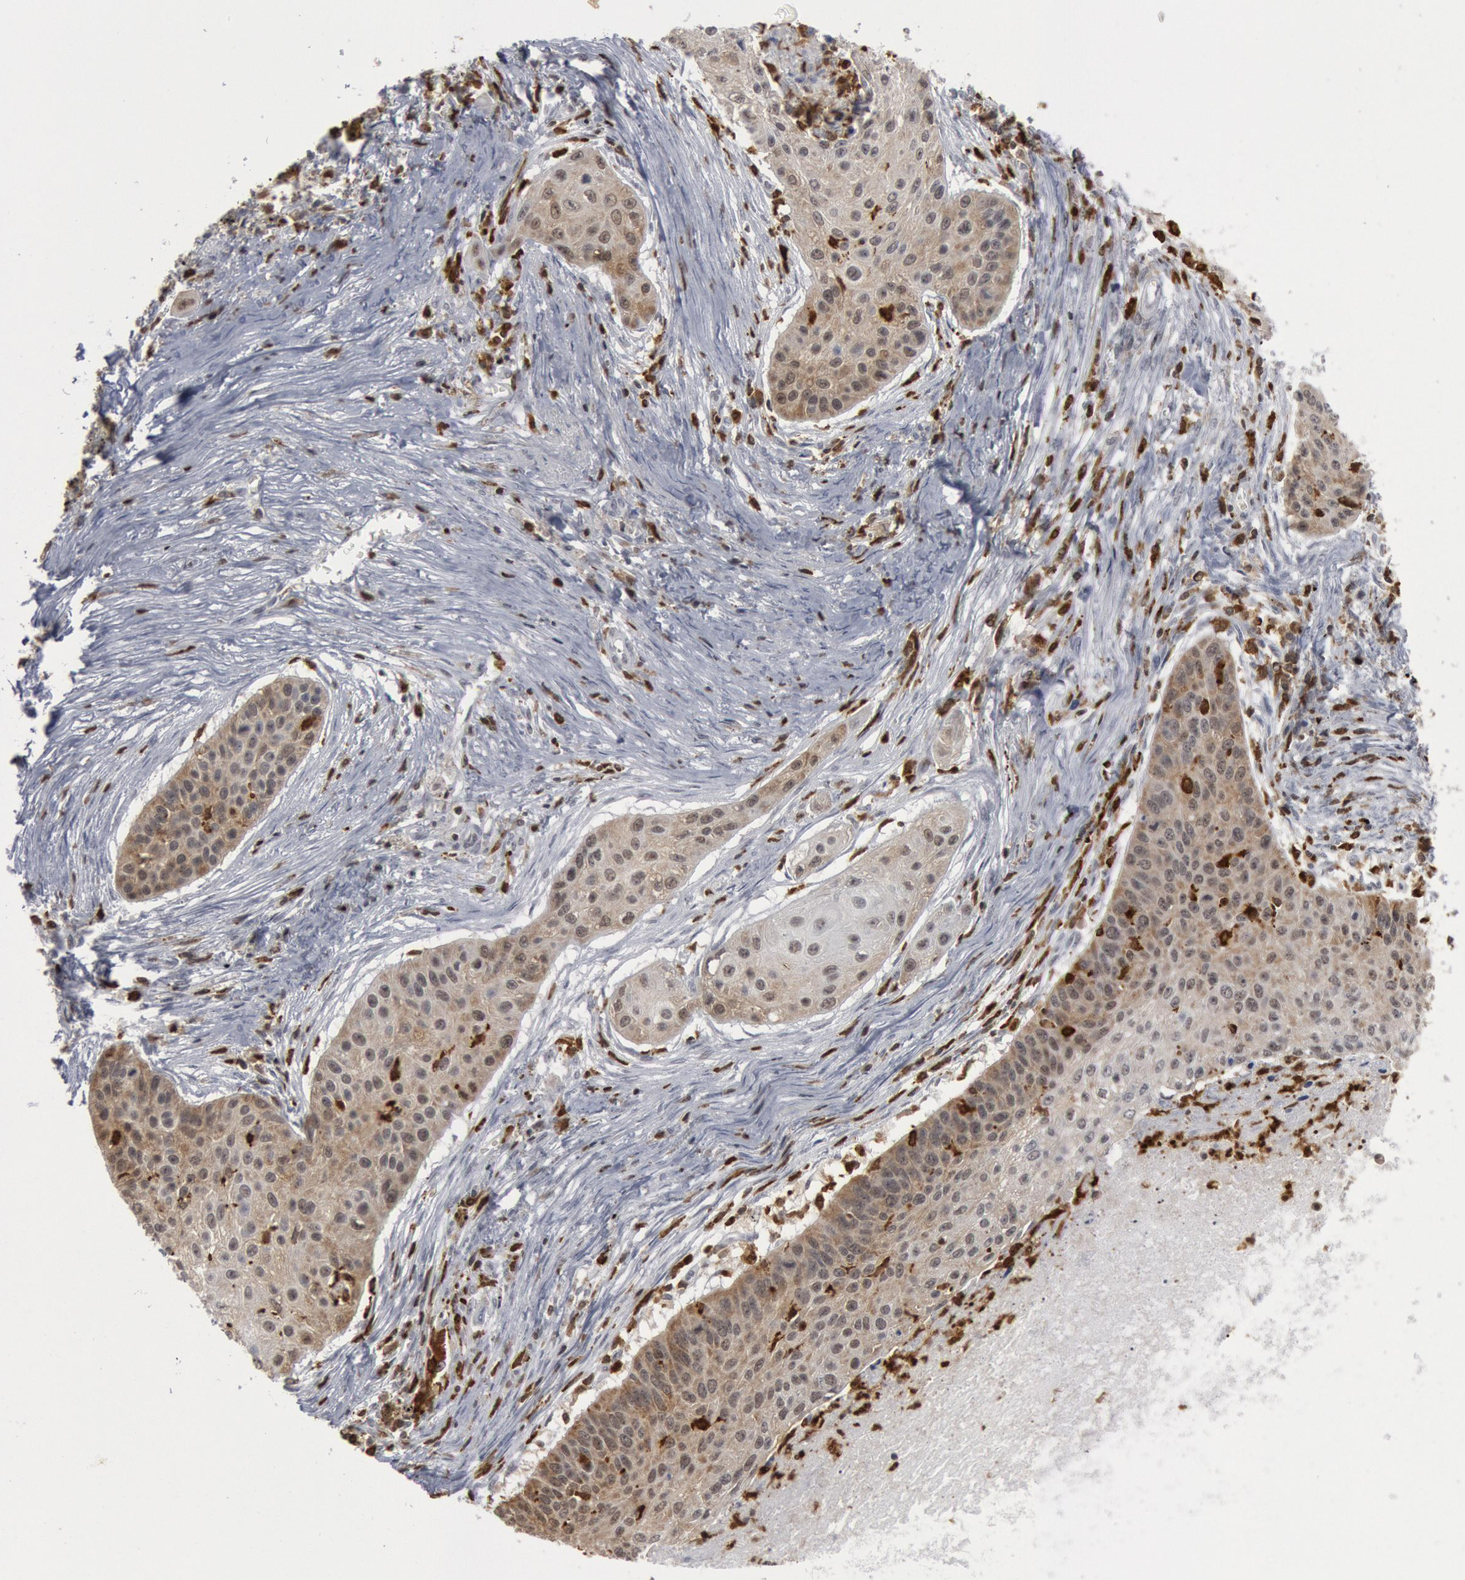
{"staining": {"intensity": "weak", "quantity": ">75%", "location": "cytoplasmic/membranous,nuclear"}, "tissue": "lung cancer", "cell_type": "Tumor cells", "image_type": "cancer", "snomed": [{"axis": "morphology", "description": "Squamous cell carcinoma, NOS"}, {"axis": "topography", "description": "Lung"}], "caption": "High-power microscopy captured an immunohistochemistry photomicrograph of squamous cell carcinoma (lung), revealing weak cytoplasmic/membranous and nuclear expression in about >75% of tumor cells. (Stains: DAB (3,3'-diaminobenzidine) in brown, nuclei in blue, Microscopy: brightfield microscopy at high magnification).", "gene": "PTPN6", "patient": {"sex": "male", "age": 71}}